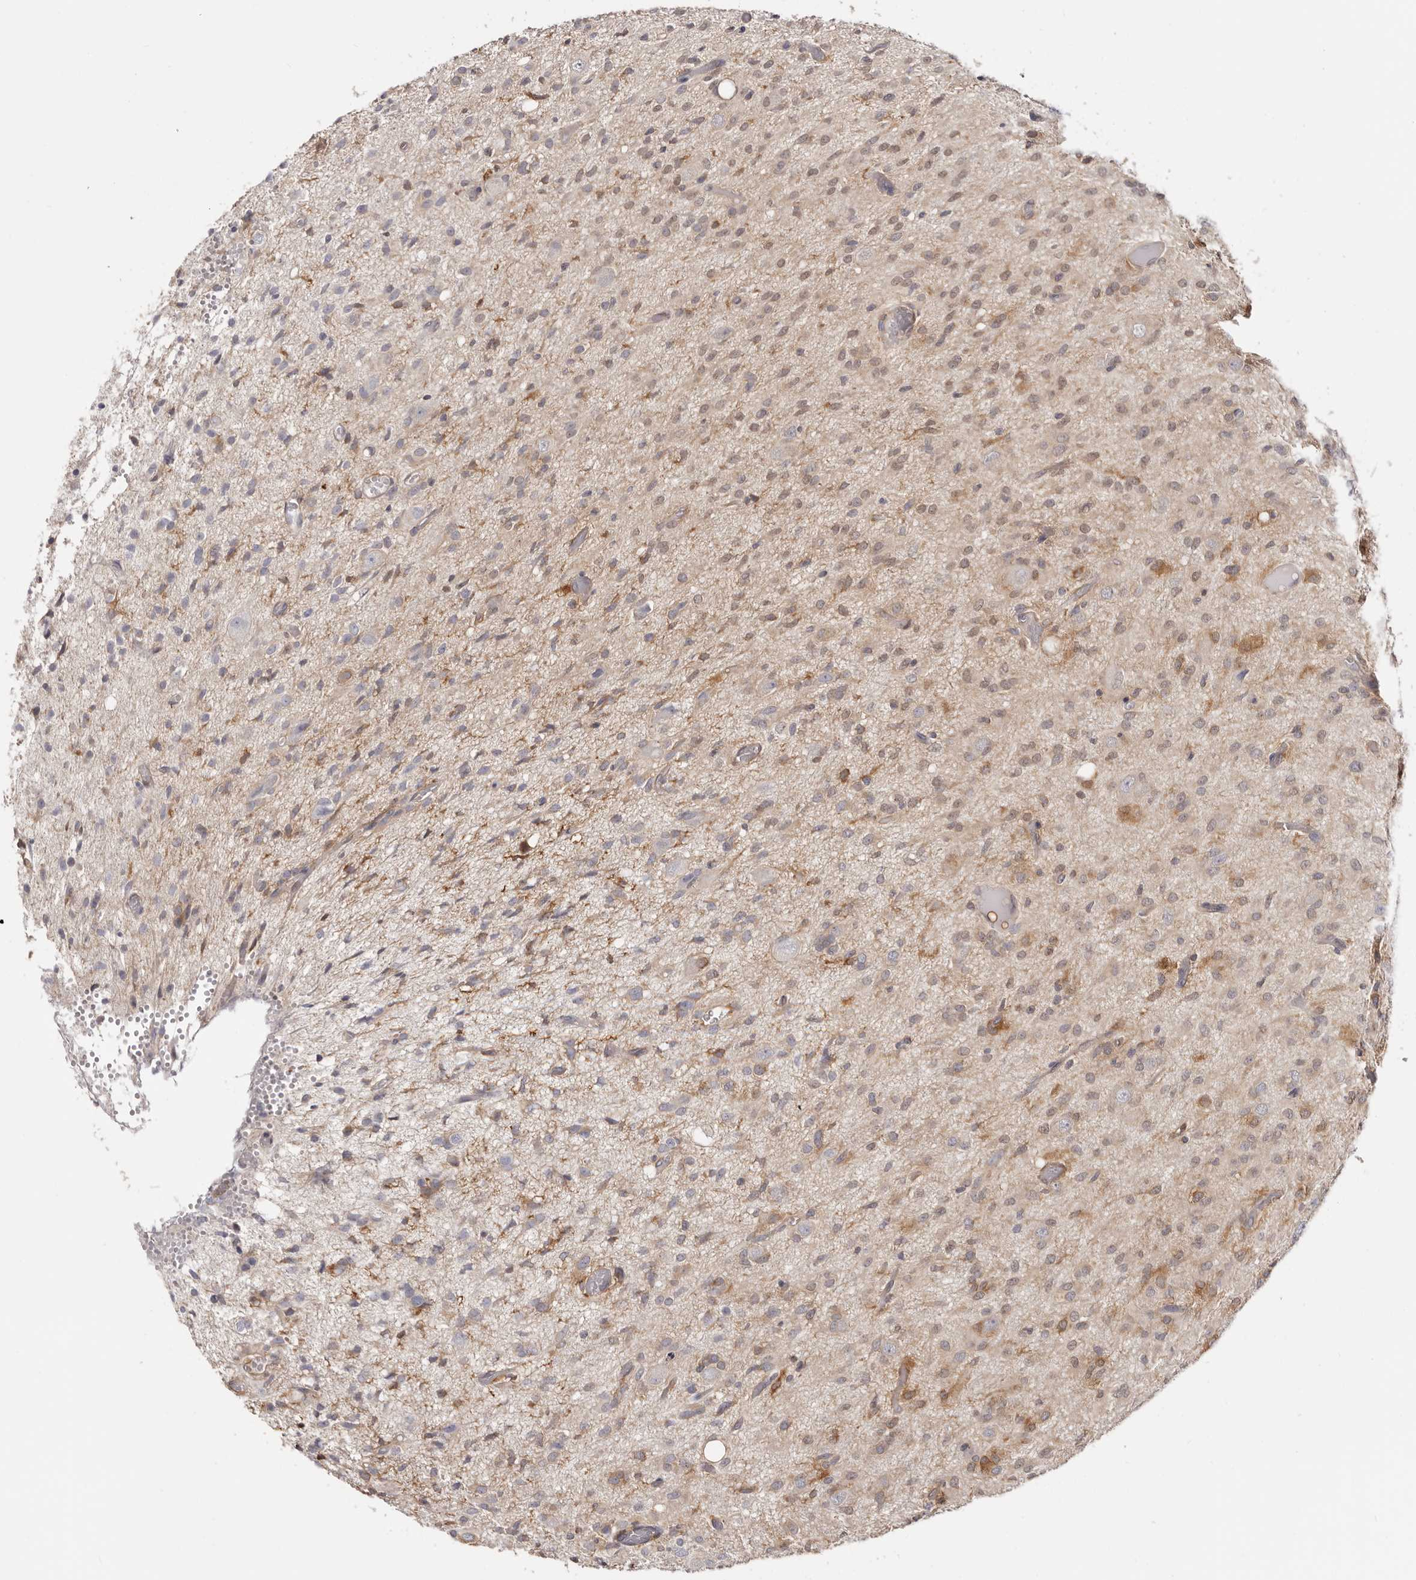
{"staining": {"intensity": "weak", "quantity": "<25%", "location": "cytoplasmic/membranous"}, "tissue": "glioma", "cell_type": "Tumor cells", "image_type": "cancer", "snomed": [{"axis": "morphology", "description": "Glioma, malignant, High grade"}, {"axis": "topography", "description": "Brain"}], "caption": "Immunohistochemical staining of high-grade glioma (malignant) shows no significant positivity in tumor cells. Brightfield microscopy of IHC stained with DAB (3,3'-diaminobenzidine) (brown) and hematoxylin (blue), captured at high magnification.", "gene": "LAP3", "patient": {"sex": "female", "age": 59}}